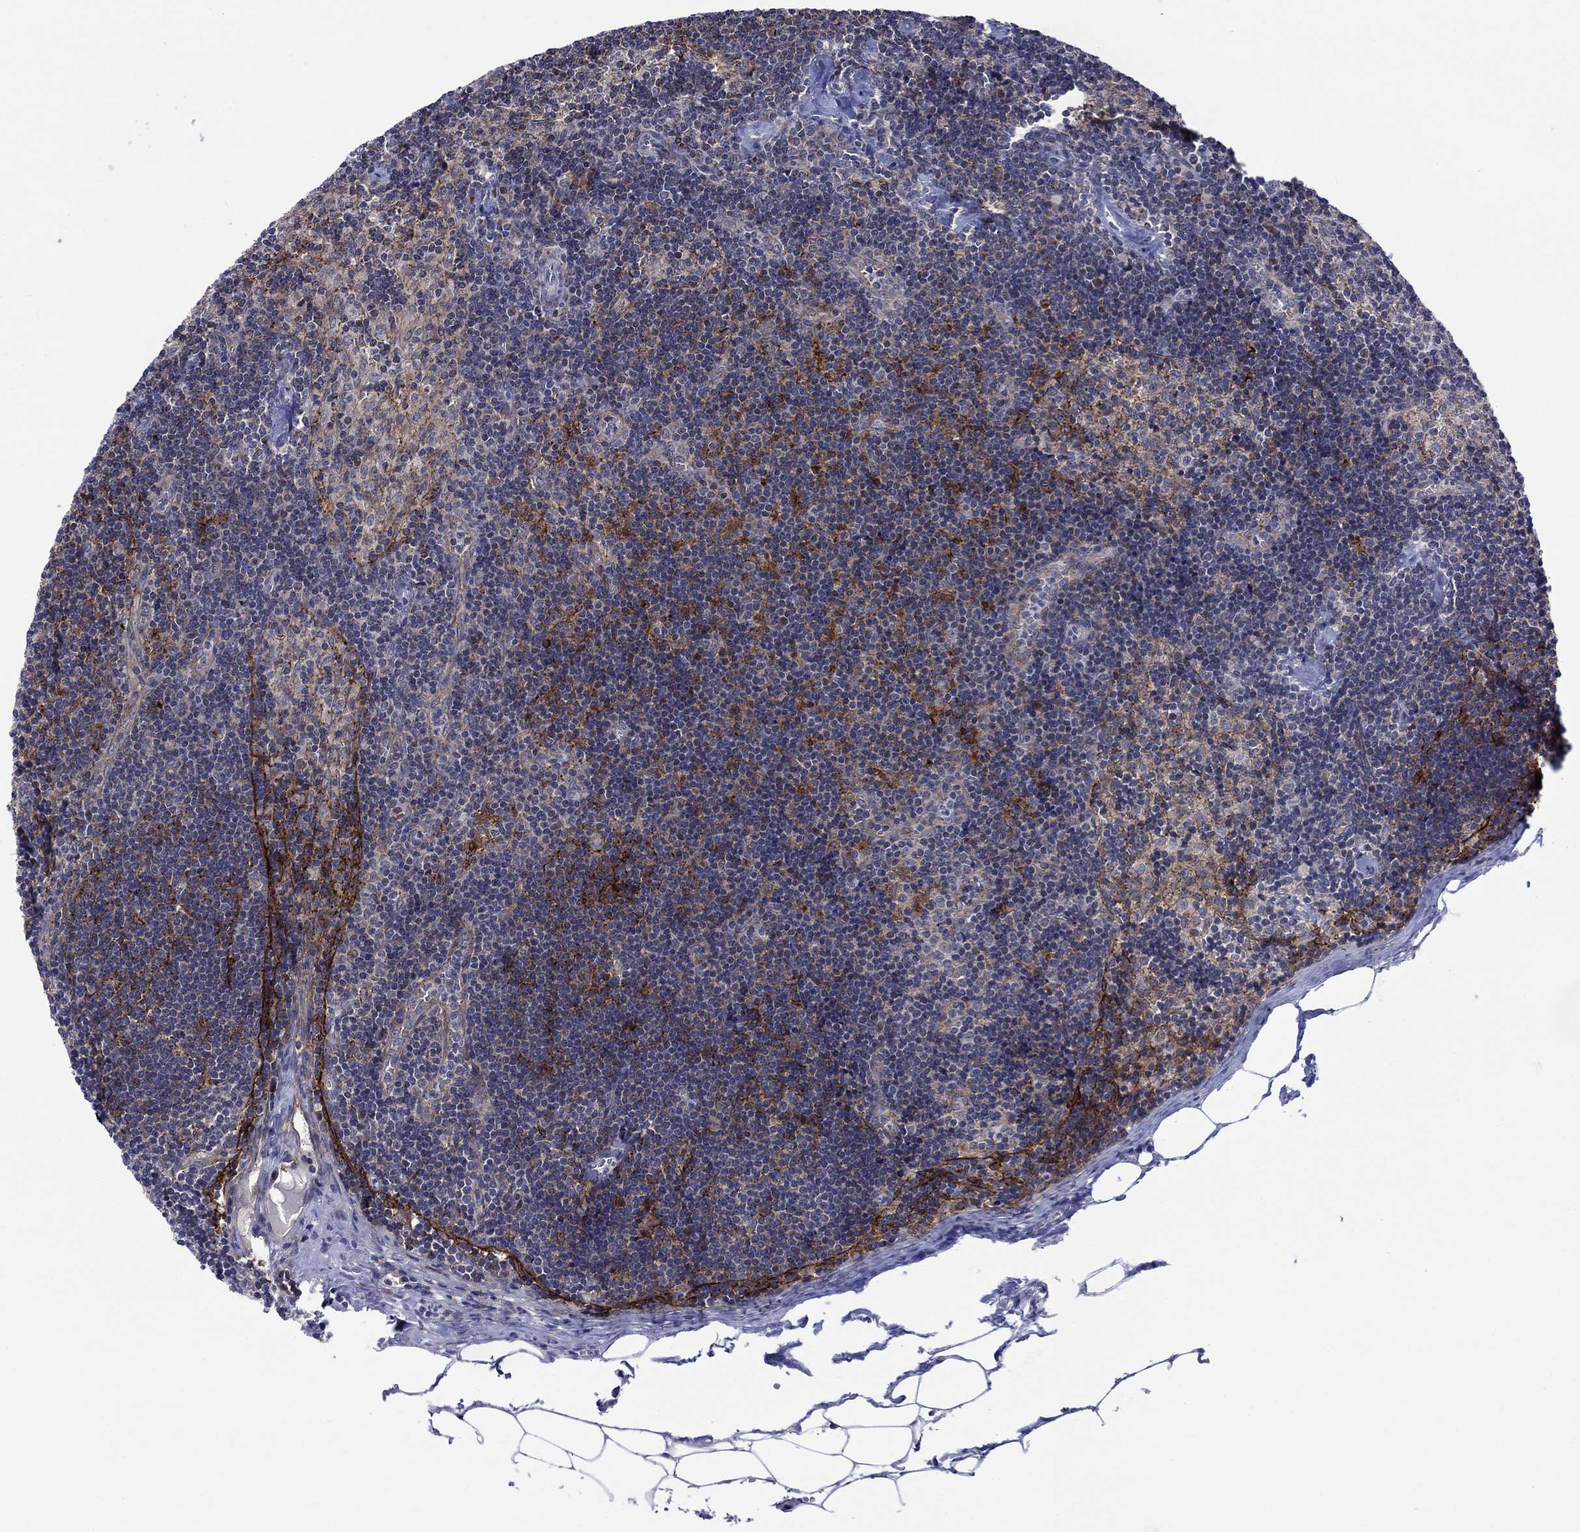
{"staining": {"intensity": "strong", "quantity": "<25%", "location": "cytoplasmic/membranous"}, "tissue": "lymph node", "cell_type": "Germinal center cells", "image_type": "normal", "snomed": [{"axis": "morphology", "description": "Normal tissue, NOS"}, {"axis": "topography", "description": "Lymph node"}], "caption": "Immunohistochemistry photomicrograph of normal lymph node stained for a protein (brown), which reveals medium levels of strong cytoplasmic/membranous expression in about <25% of germinal center cells.", "gene": "SLC35F2", "patient": {"sex": "female", "age": 51}}